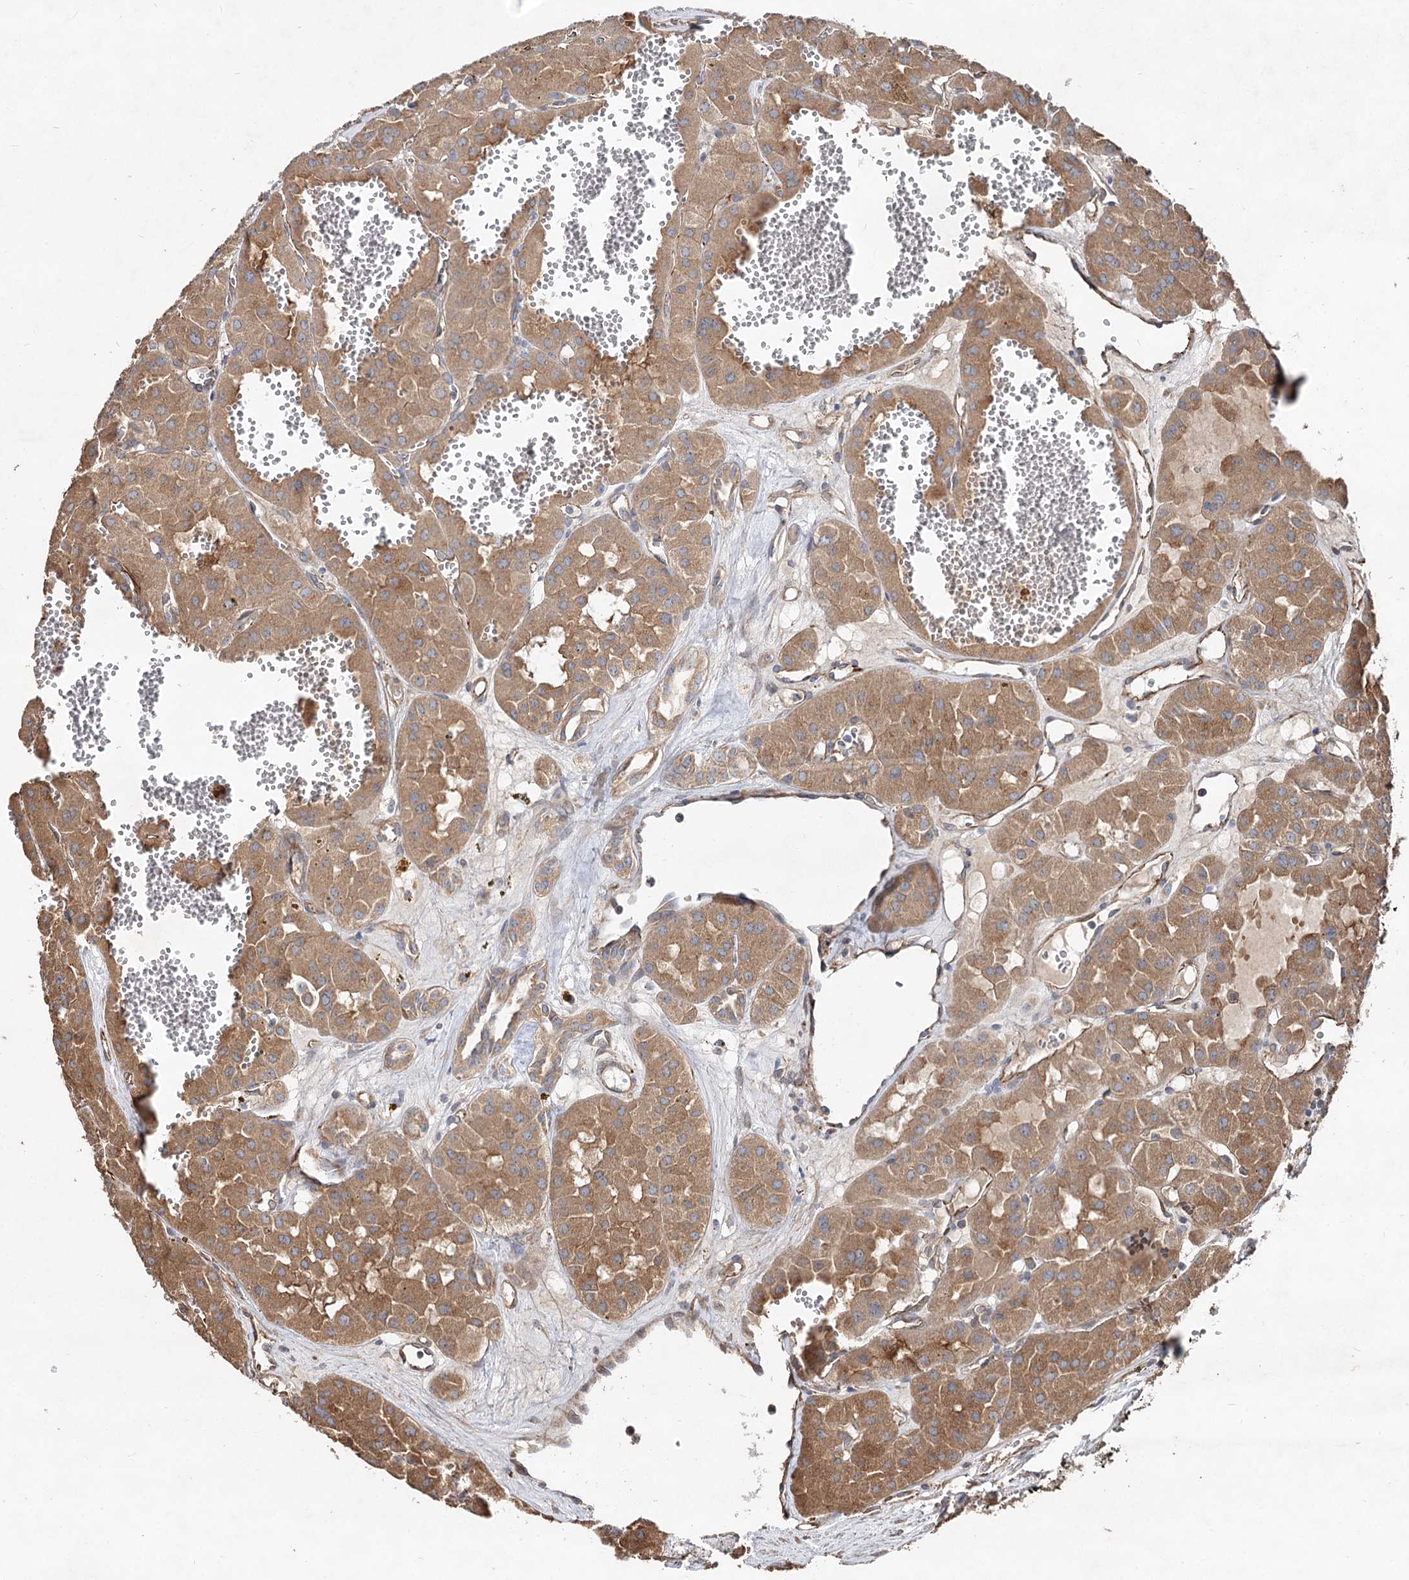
{"staining": {"intensity": "moderate", "quantity": ">75%", "location": "cytoplasmic/membranous"}, "tissue": "renal cancer", "cell_type": "Tumor cells", "image_type": "cancer", "snomed": [{"axis": "morphology", "description": "Carcinoma, NOS"}, {"axis": "topography", "description": "Kidney"}], "caption": "Renal cancer stained with a brown dye reveals moderate cytoplasmic/membranous positive staining in approximately >75% of tumor cells.", "gene": "SPART", "patient": {"sex": "female", "age": 75}}